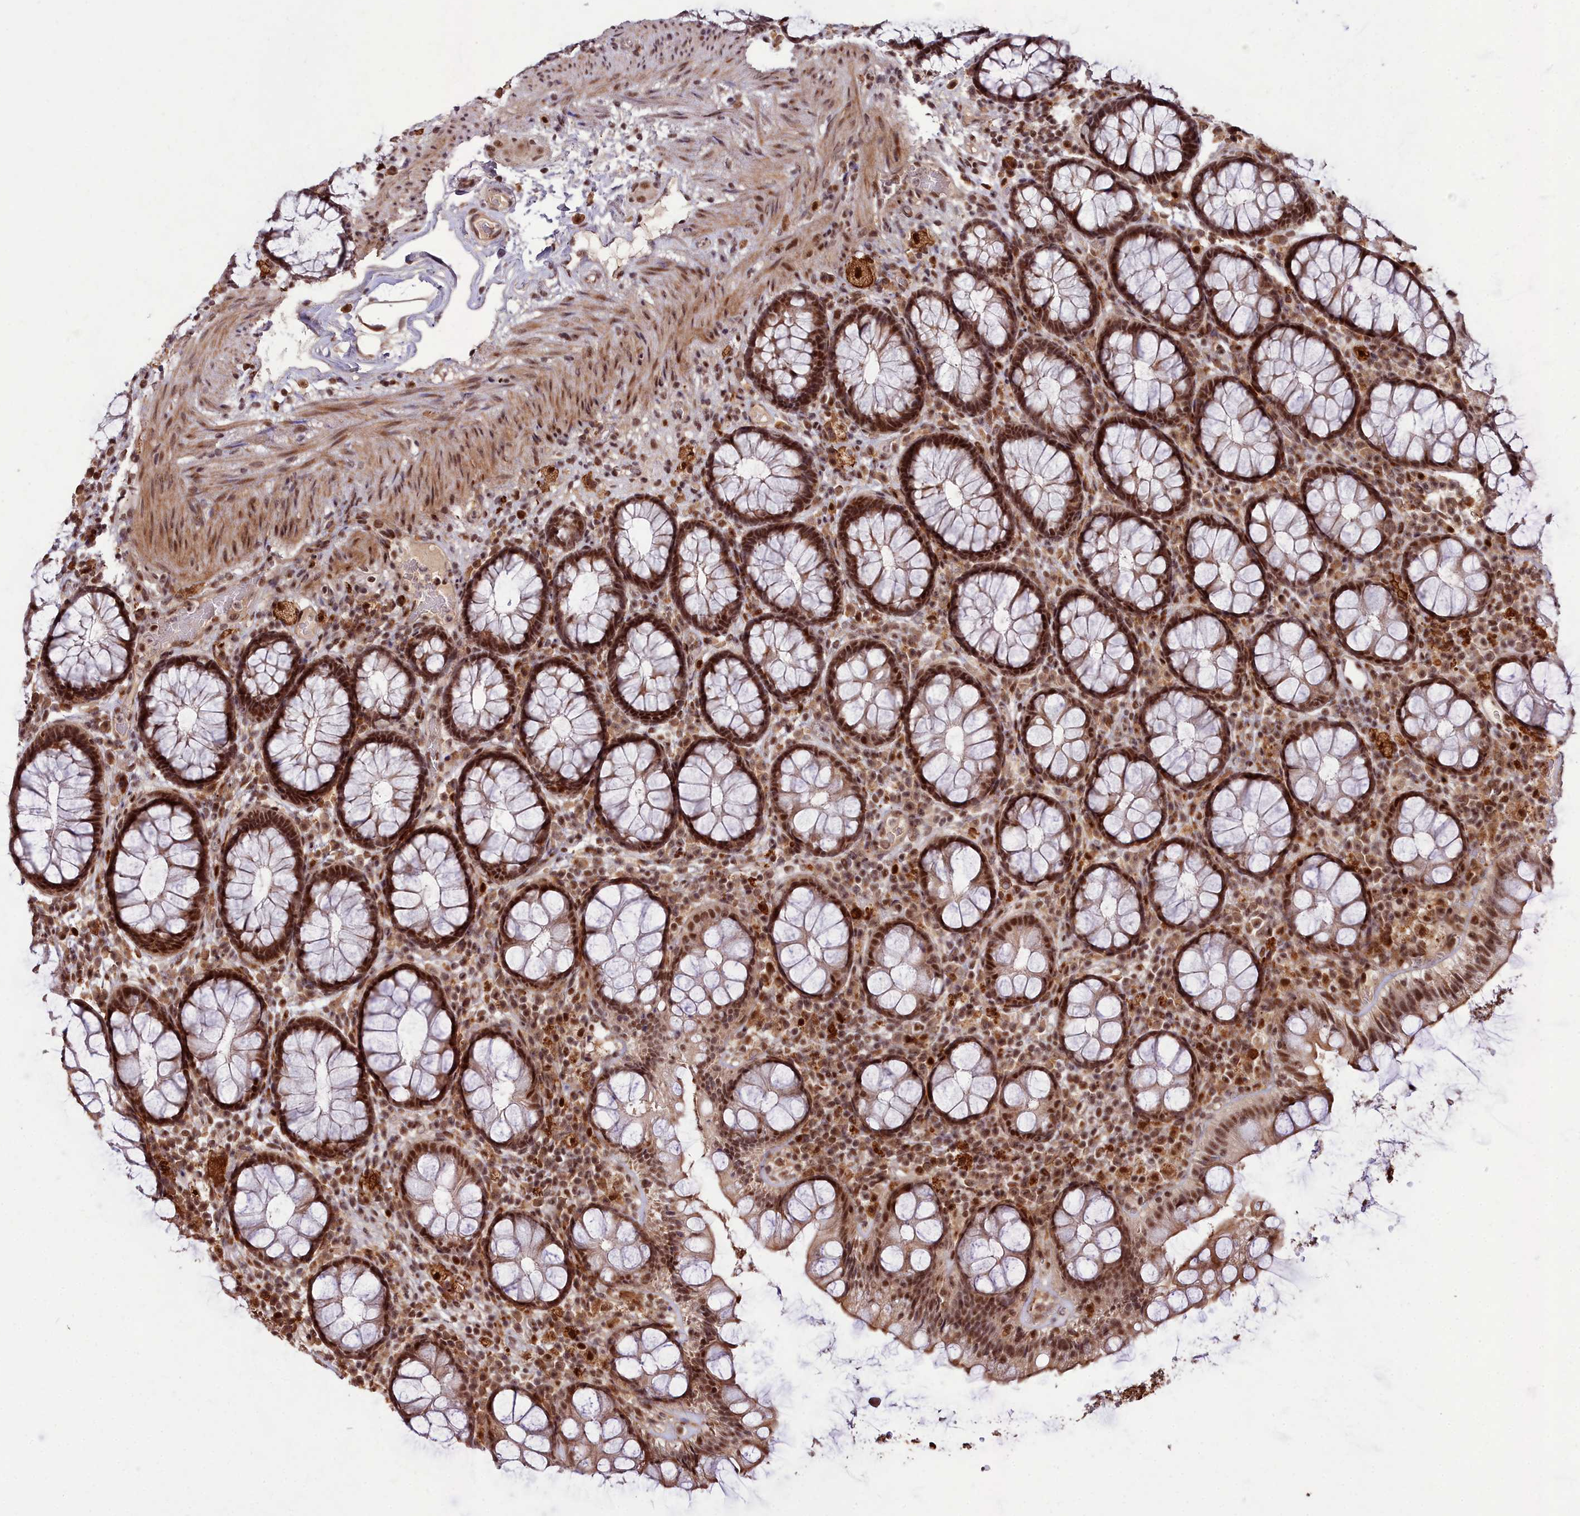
{"staining": {"intensity": "strong", "quantity": ">75%", "location": "cytoplasmic/membranous,nuclear"}, "tissue": "rectum", "cell_type": "Glandular cells", "image_type": "normal", "snomed": [{"axis": "morphology", "description": "Normal tissue, NOS"}, {"axis": "topography", "description": "Rectum"}], "caption": "This micrograph exhibits benign rectum stained with immunohistochemistry to label a protein in brown. The cytoplasmic/membranous,nuclear of glandular cells show strong positivity for the protein. Nuclei are counter-stained blue.", "gene": "CXXC1", "patient": {"sex": "male", "age": 83}}